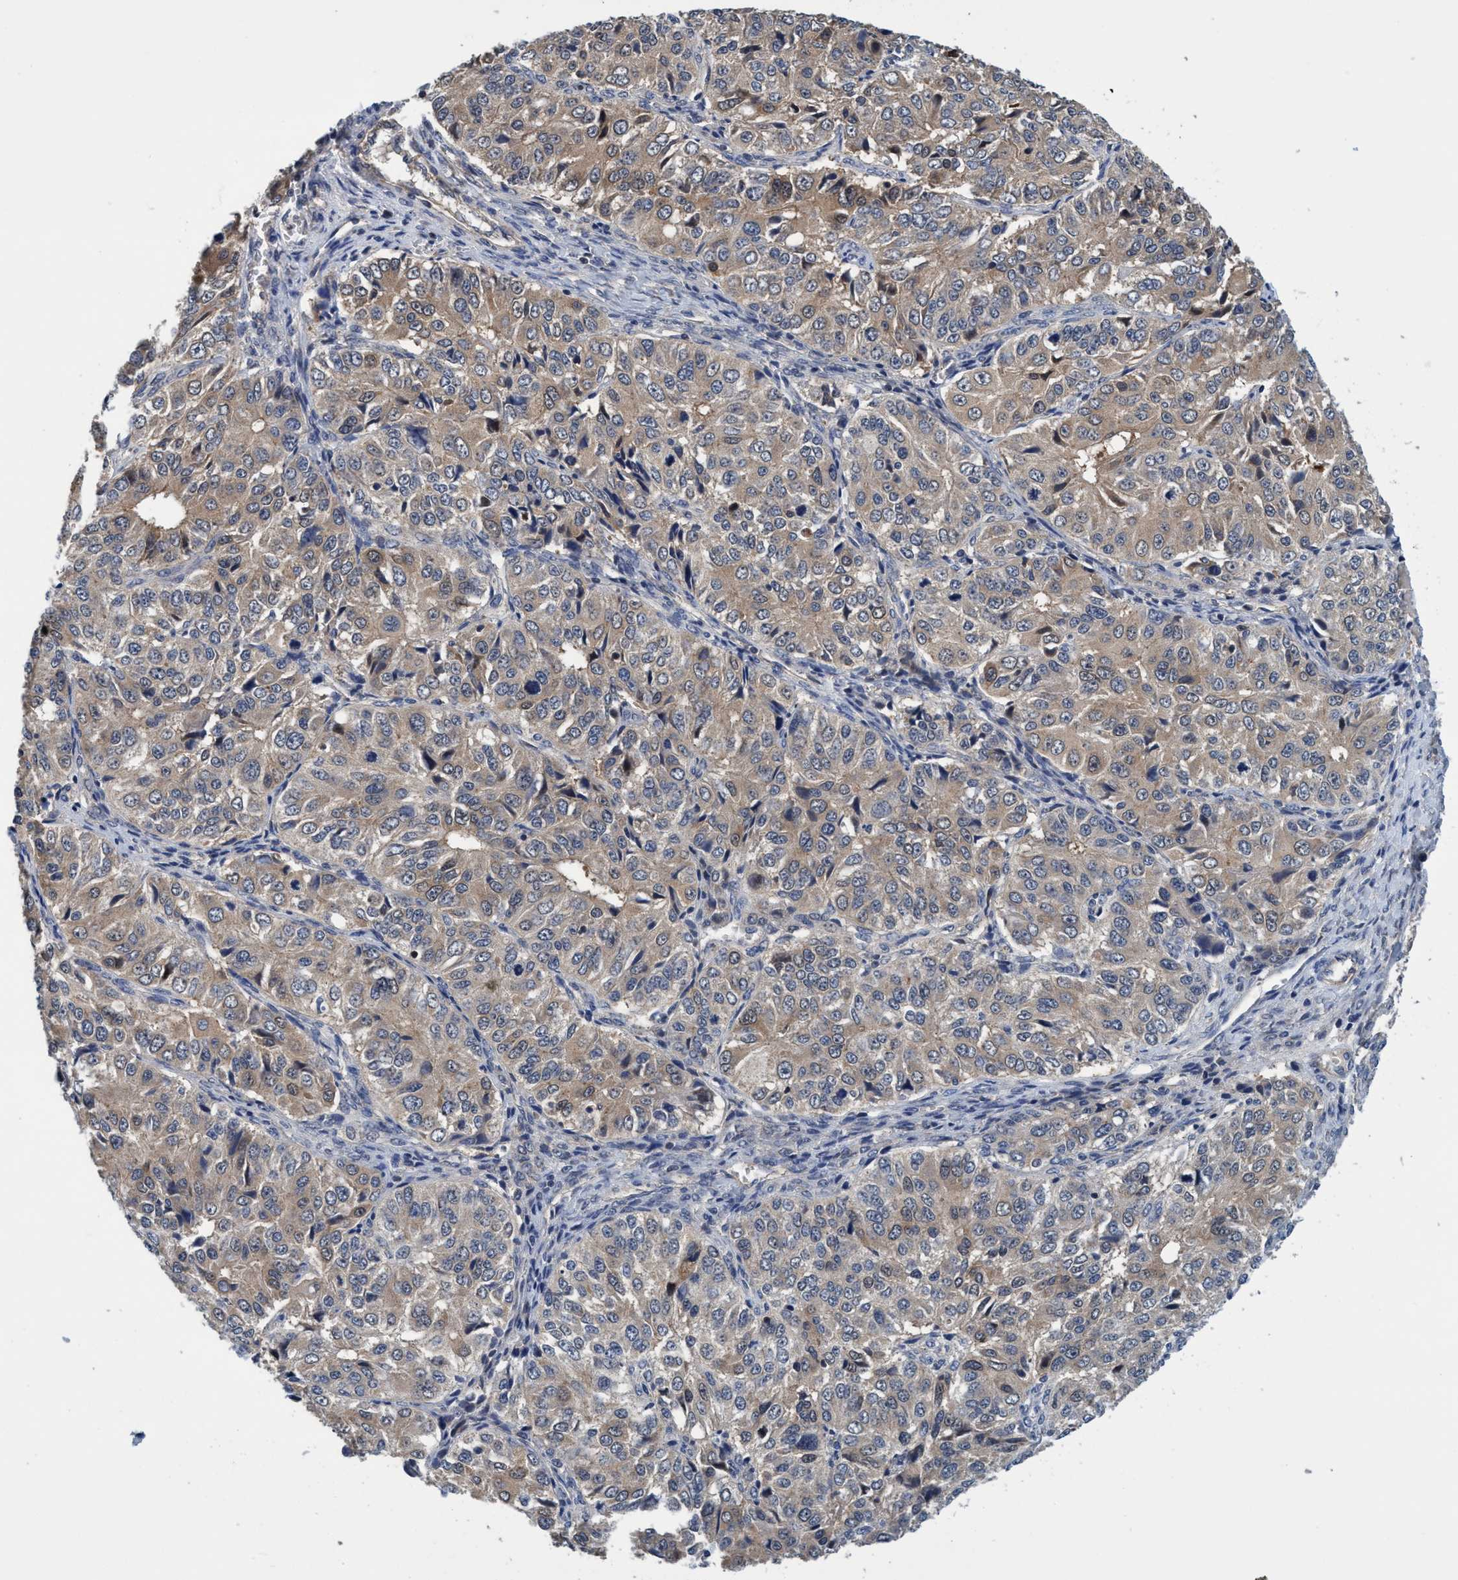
{"staining": {"intensity": "weak", "quantity": ">75%", "location": "cytoplasmic/membranous"}, "tissue": "ovarian cancer", "cell_type": "Tumor cells", "image_type": "cancer", "snomed": [{"axis": "morphology", "description": "Carcinoma, endometroid"}, {"axis": "topography", "description": "Ovary"}], "caption": "Weak cytoplasmic/membranous protein expression is seen in about >75% of tumor cells in endometroid carcinoma (ovarian).", "gene": "CALCOCO2", "patient": {"sex": "female", "age": 51}}